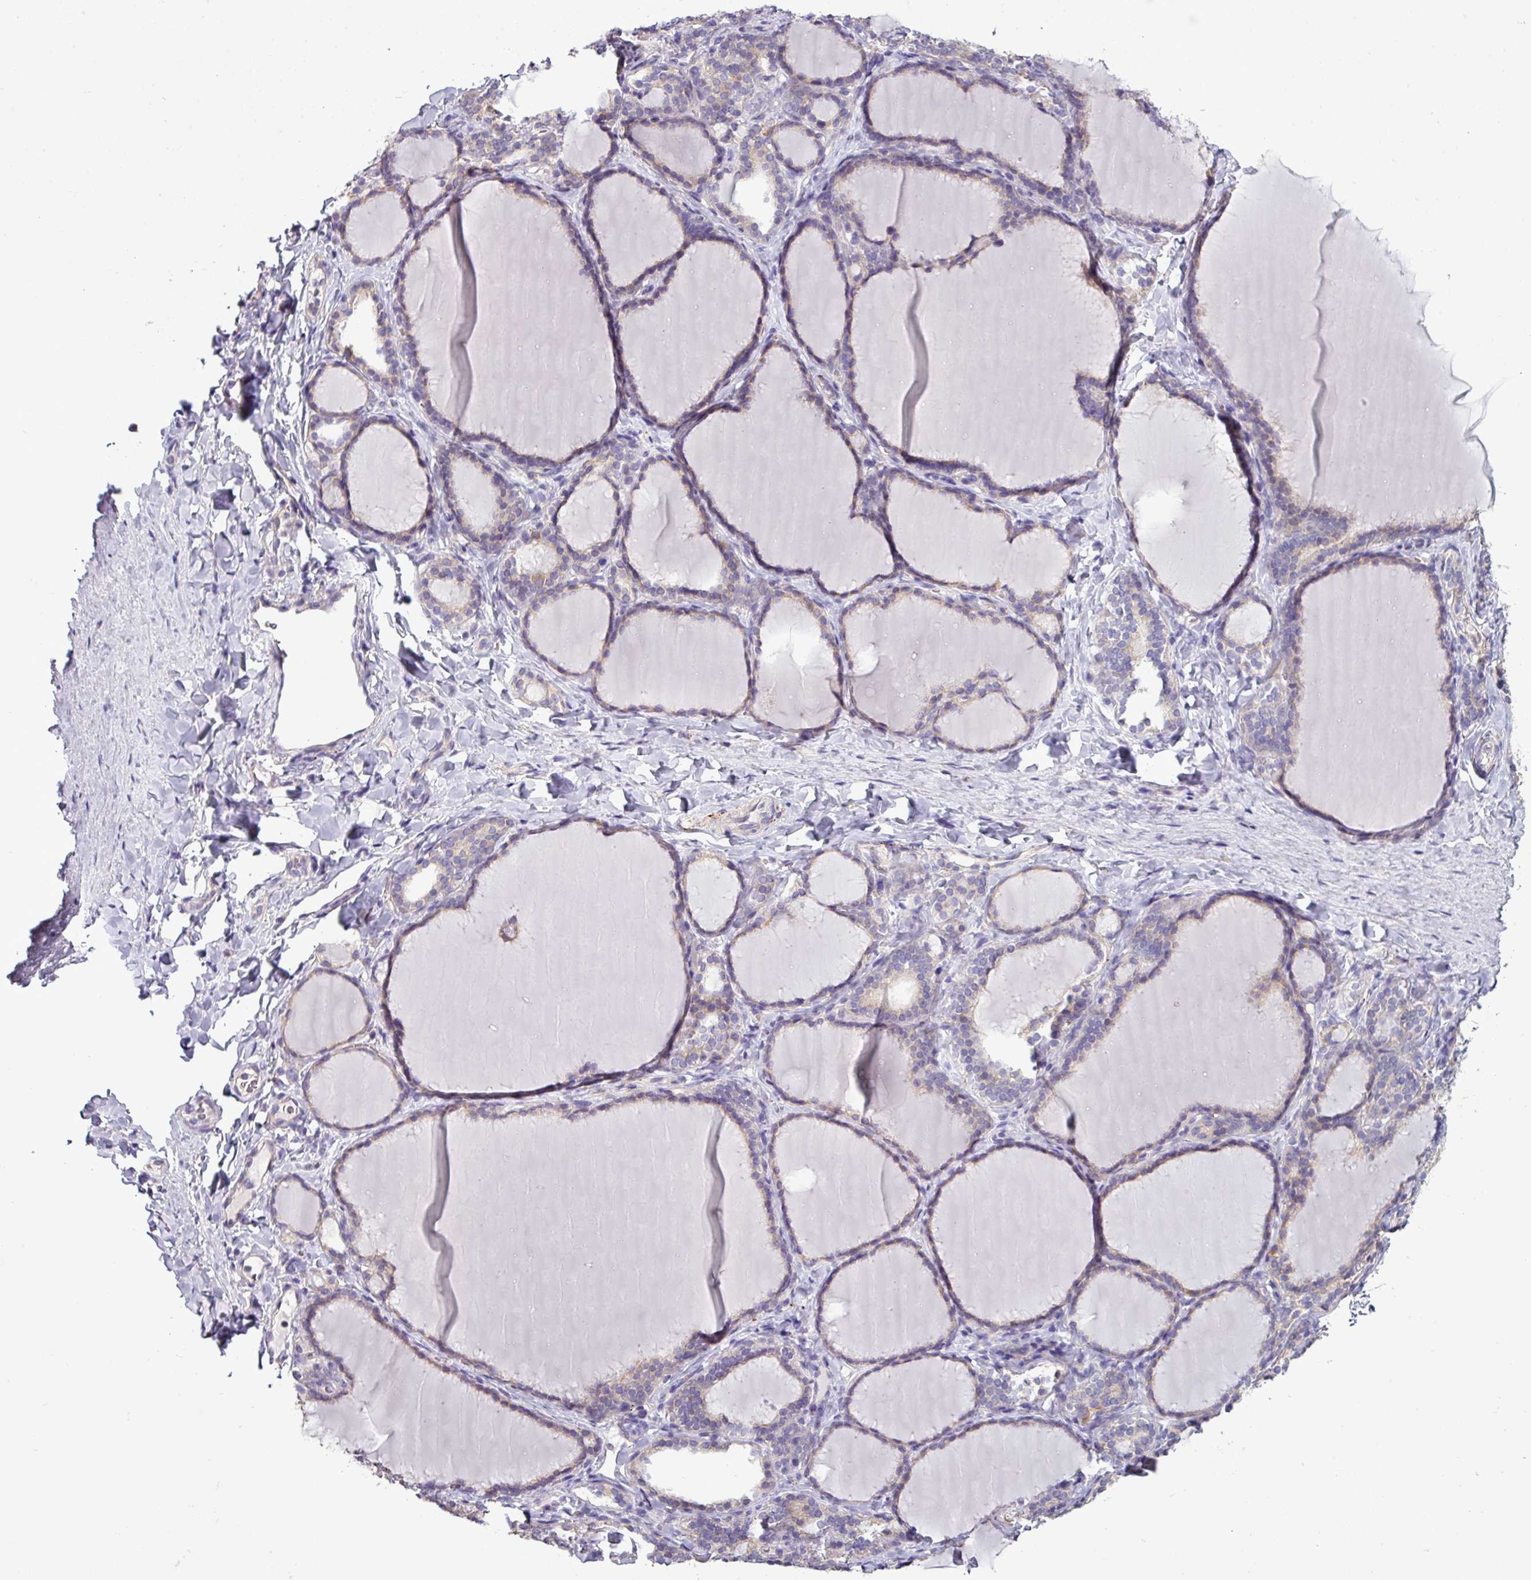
{"staining": {"intensity": "weak", "quantity": "25%-75%", "location": "cytoplasmic/membranous"}, "tissue": "thyroid gland", "cell_type": "Glandular cells", "image_type": "normal", "snomed": [{"axis": "morphology", "description": "Normal tissue, NOS"}, {"axis": "topography", "description": "Thyroid gland"}], "caption": "Approximately 25%-75% of glandular cells in benign human thyroid gland show weak cytoplasmic/membranous protein staining as visualized by brown immunohistochemical staining.", "gene": "AGAP4", "patient": {"sex": "female", "age": 31}}